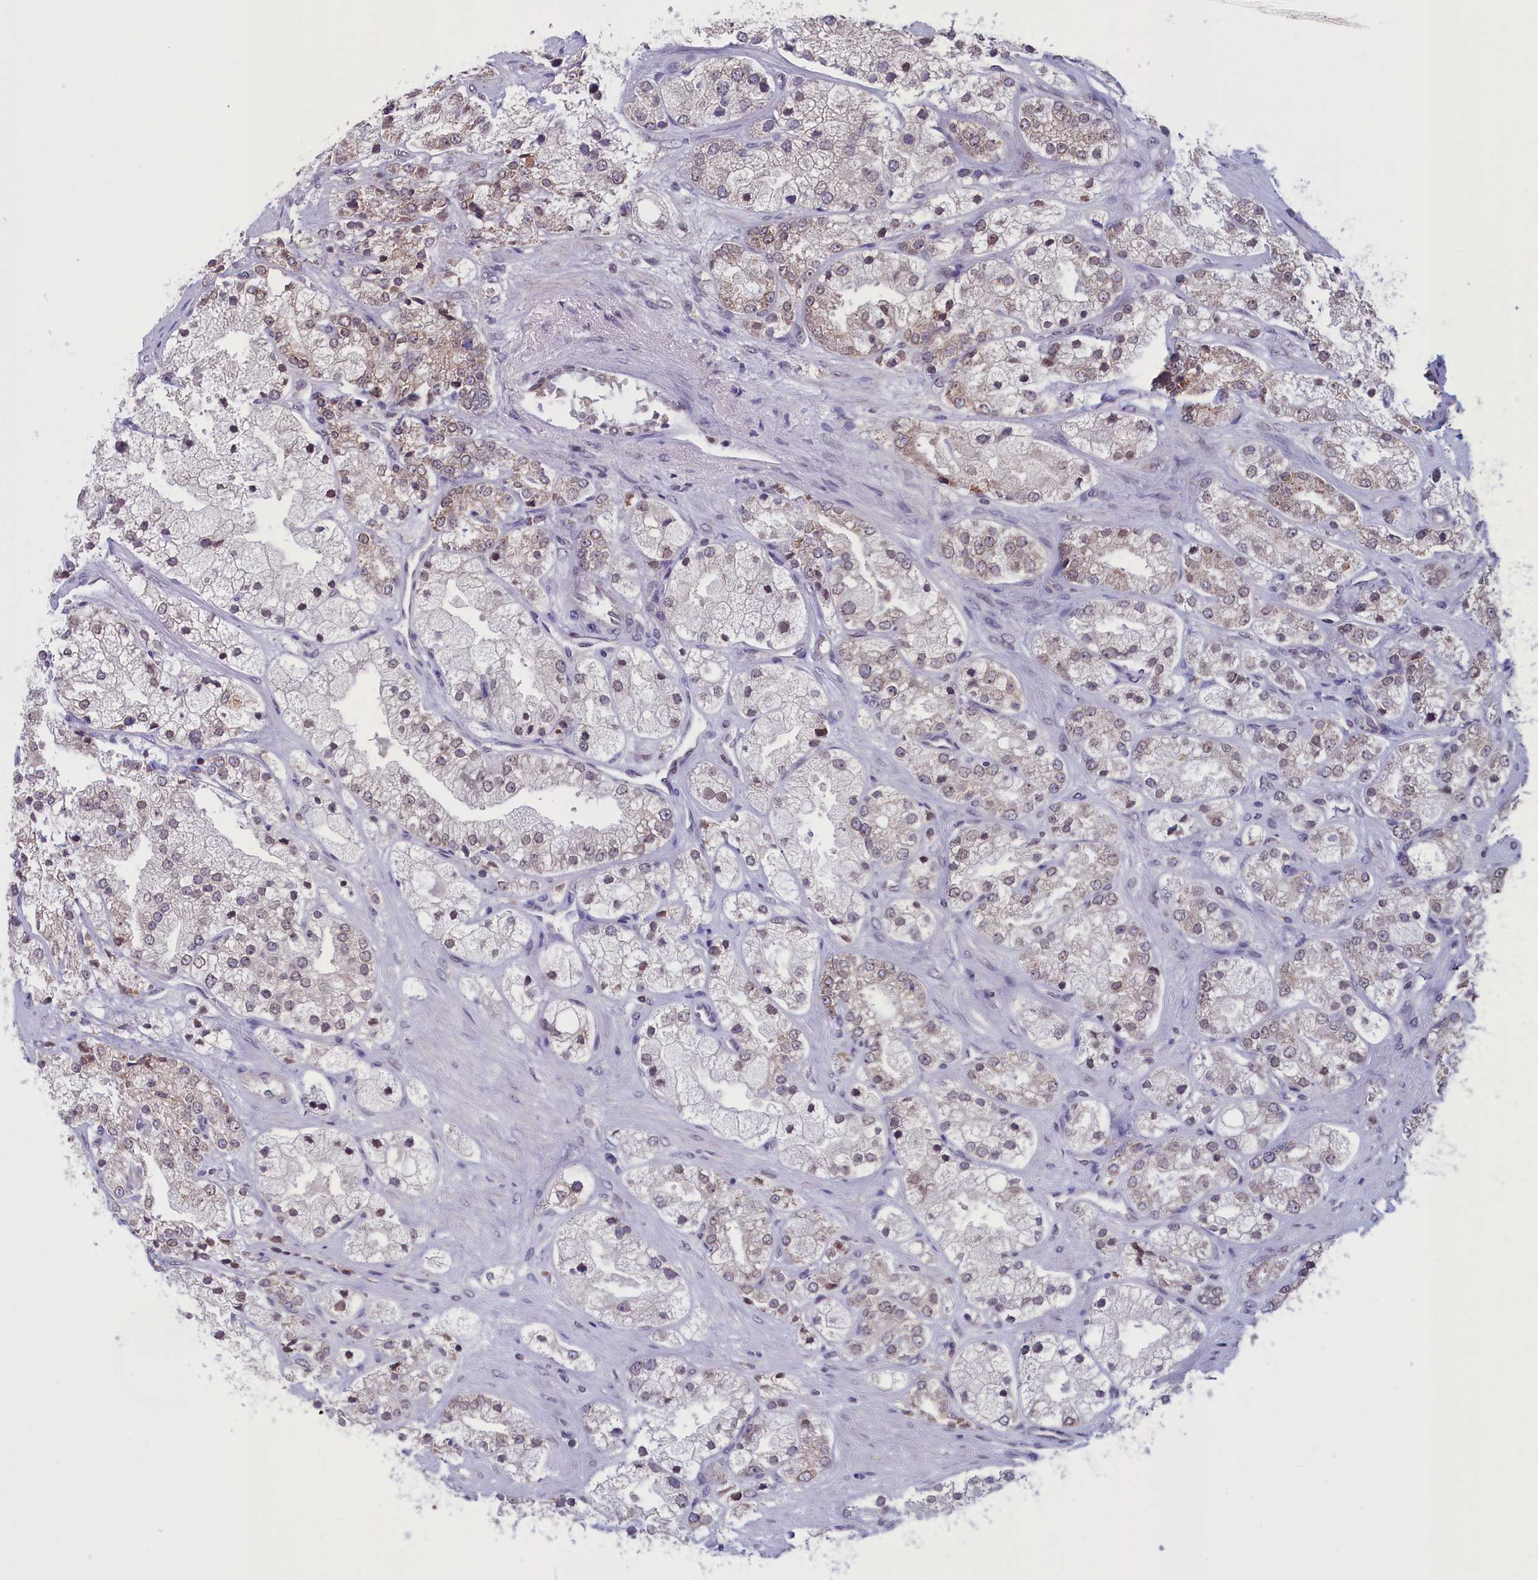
{"staining": {"intensity": "weak", "quantity": "25%-75%", "location": "cytoplasmic/membranous"}, "tissue": "prostate cancer", "cell_type": "Tumor cells", "image_type": "cancer", "snomed": [{"axis": "morphology", "description": "Adenocarcinoma, High grade"}, {"axis": "topography", "description": "Prostate"}], "caption": "High-power microscopy captured an immunohistochemistry image of prostate cancer (high-grade adenocarcinoma), revealing weak cytoplasmic/membranous staining in about 25%-75% of tumor cells.", "gene": "PARS2", "patient": {"sex": "male", "age": 50}}